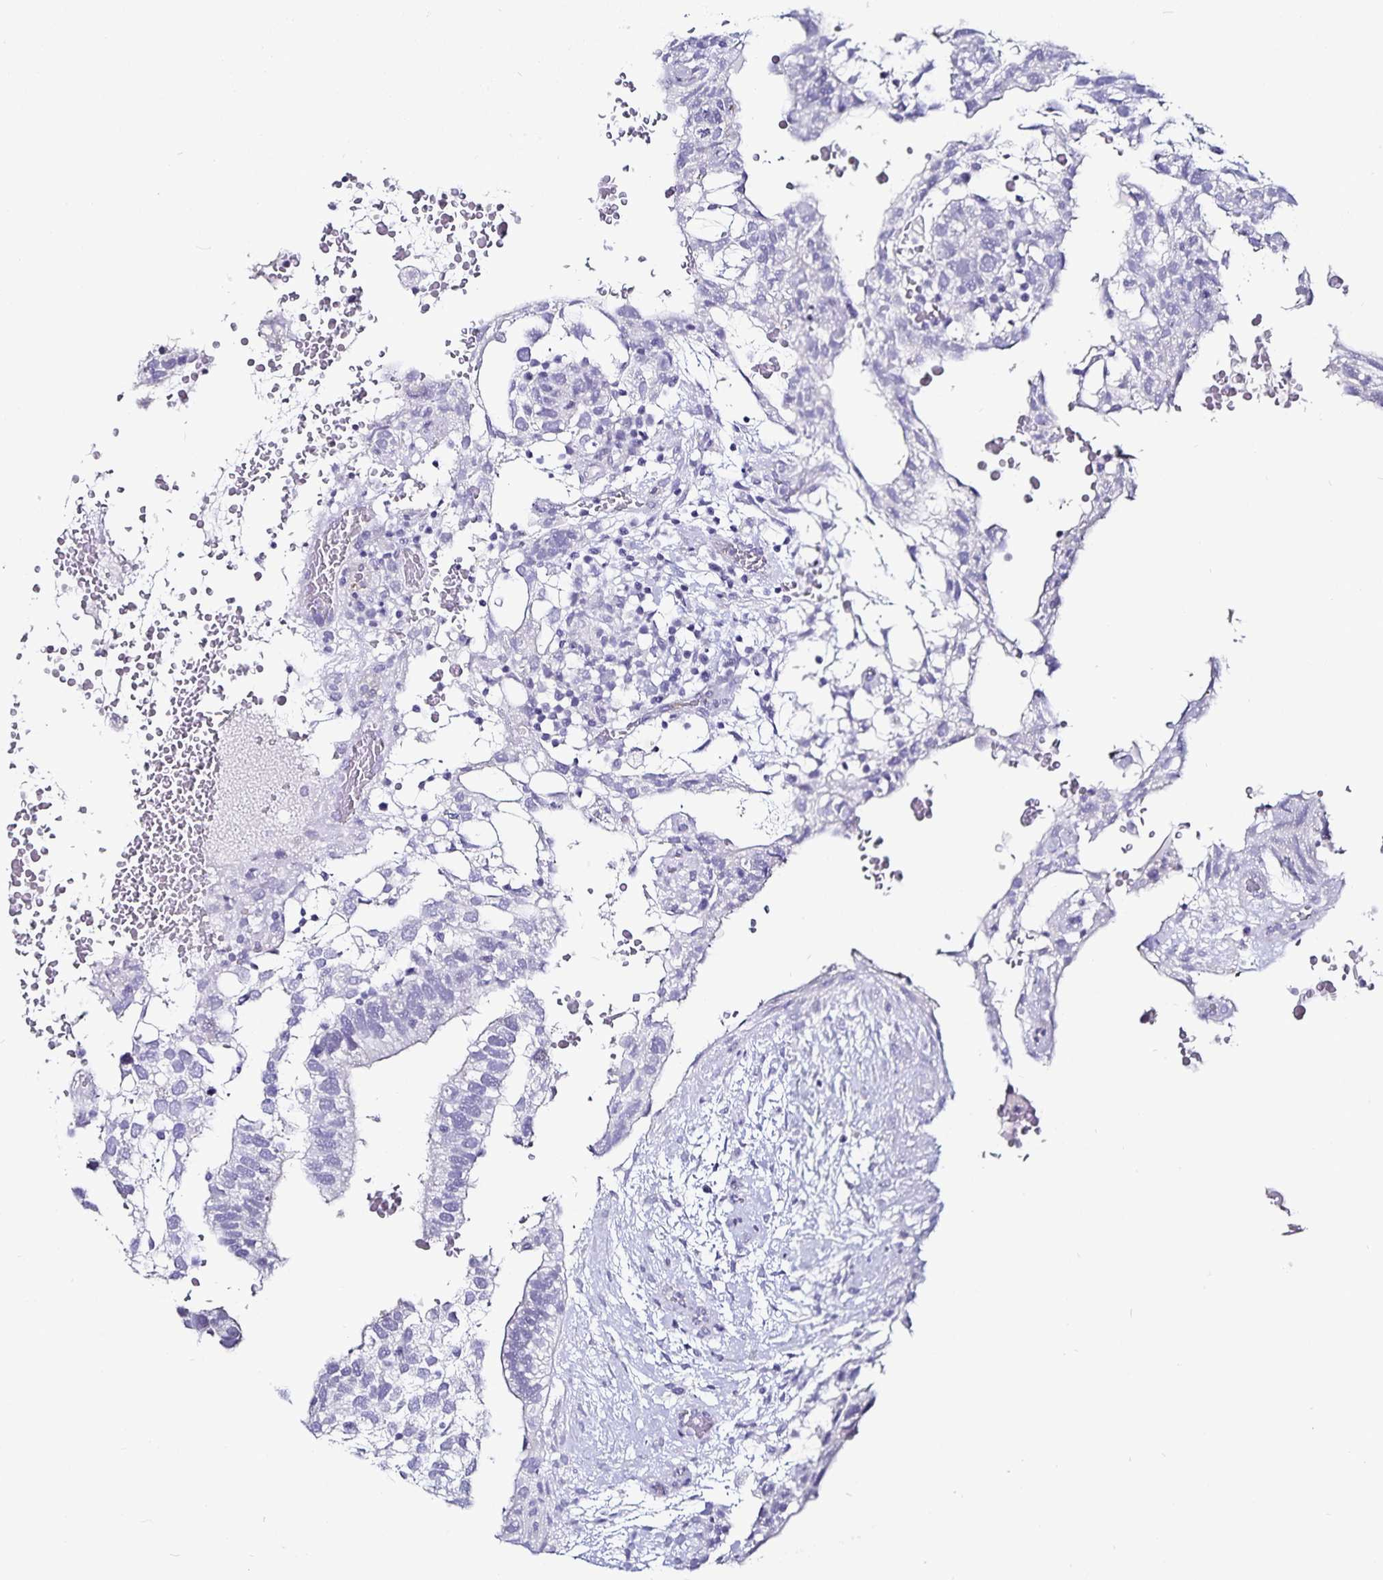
{"staining": {"intensity": "negative", "quantity": "none", "location": "none"}, "tissue": "testis cancer", "cell_type": "Tumor cells", "image_type": "cancer", "snomed": [{"axis": "morphology", "description": "Carcinoma, Embryonal, NOS"}, {"axis": "topography", "description": "Testis"}], "caption": "Human testis cancer (embryonal carcinoma) stained for a protein using immunohistochemistry (IHC) reveals no positivity in tumor cells.", "gene": "TSPAN7", "patient": {"sex": "male", "age": 32}}